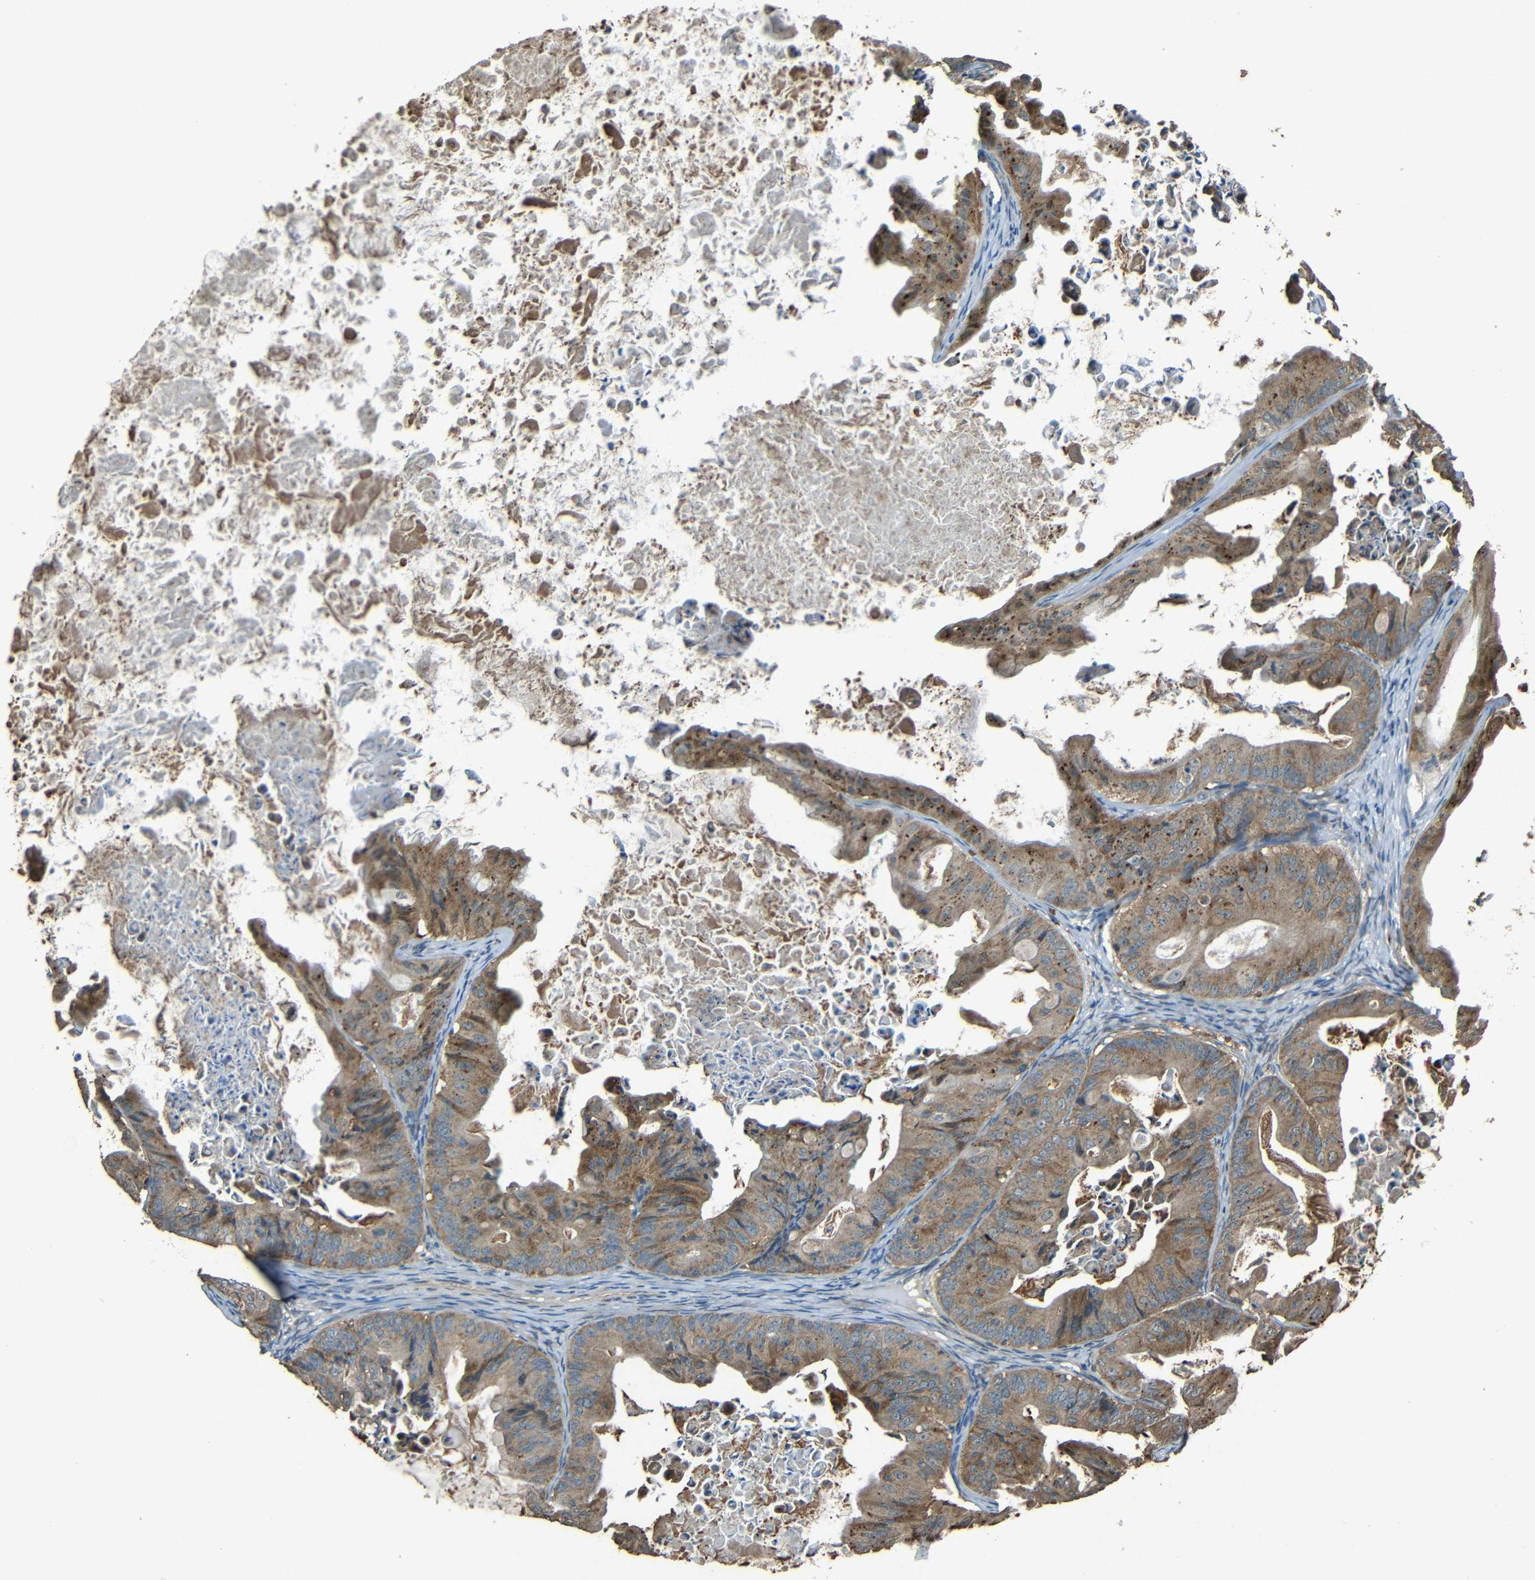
{"staining": {"intensity": "moderate", "quantity": ">75%", "location": "cytoplasmic/membranous"}, "tissue": "ovarian cancer", "cell_type": "Tumor cells", "image_type": "cancer", "snomed": [{"axis": "morphology", "description": "Cystadenocarcinoma, mucinous, NOS"}, {"axis": "topography", "description": "Ovary"}], "caption": "Ovarian cancer stained with a protein marker reveals moderate staining in tumor cells.", "gene": "ACACA", "patient": {"sex": "female", "age": 37}}